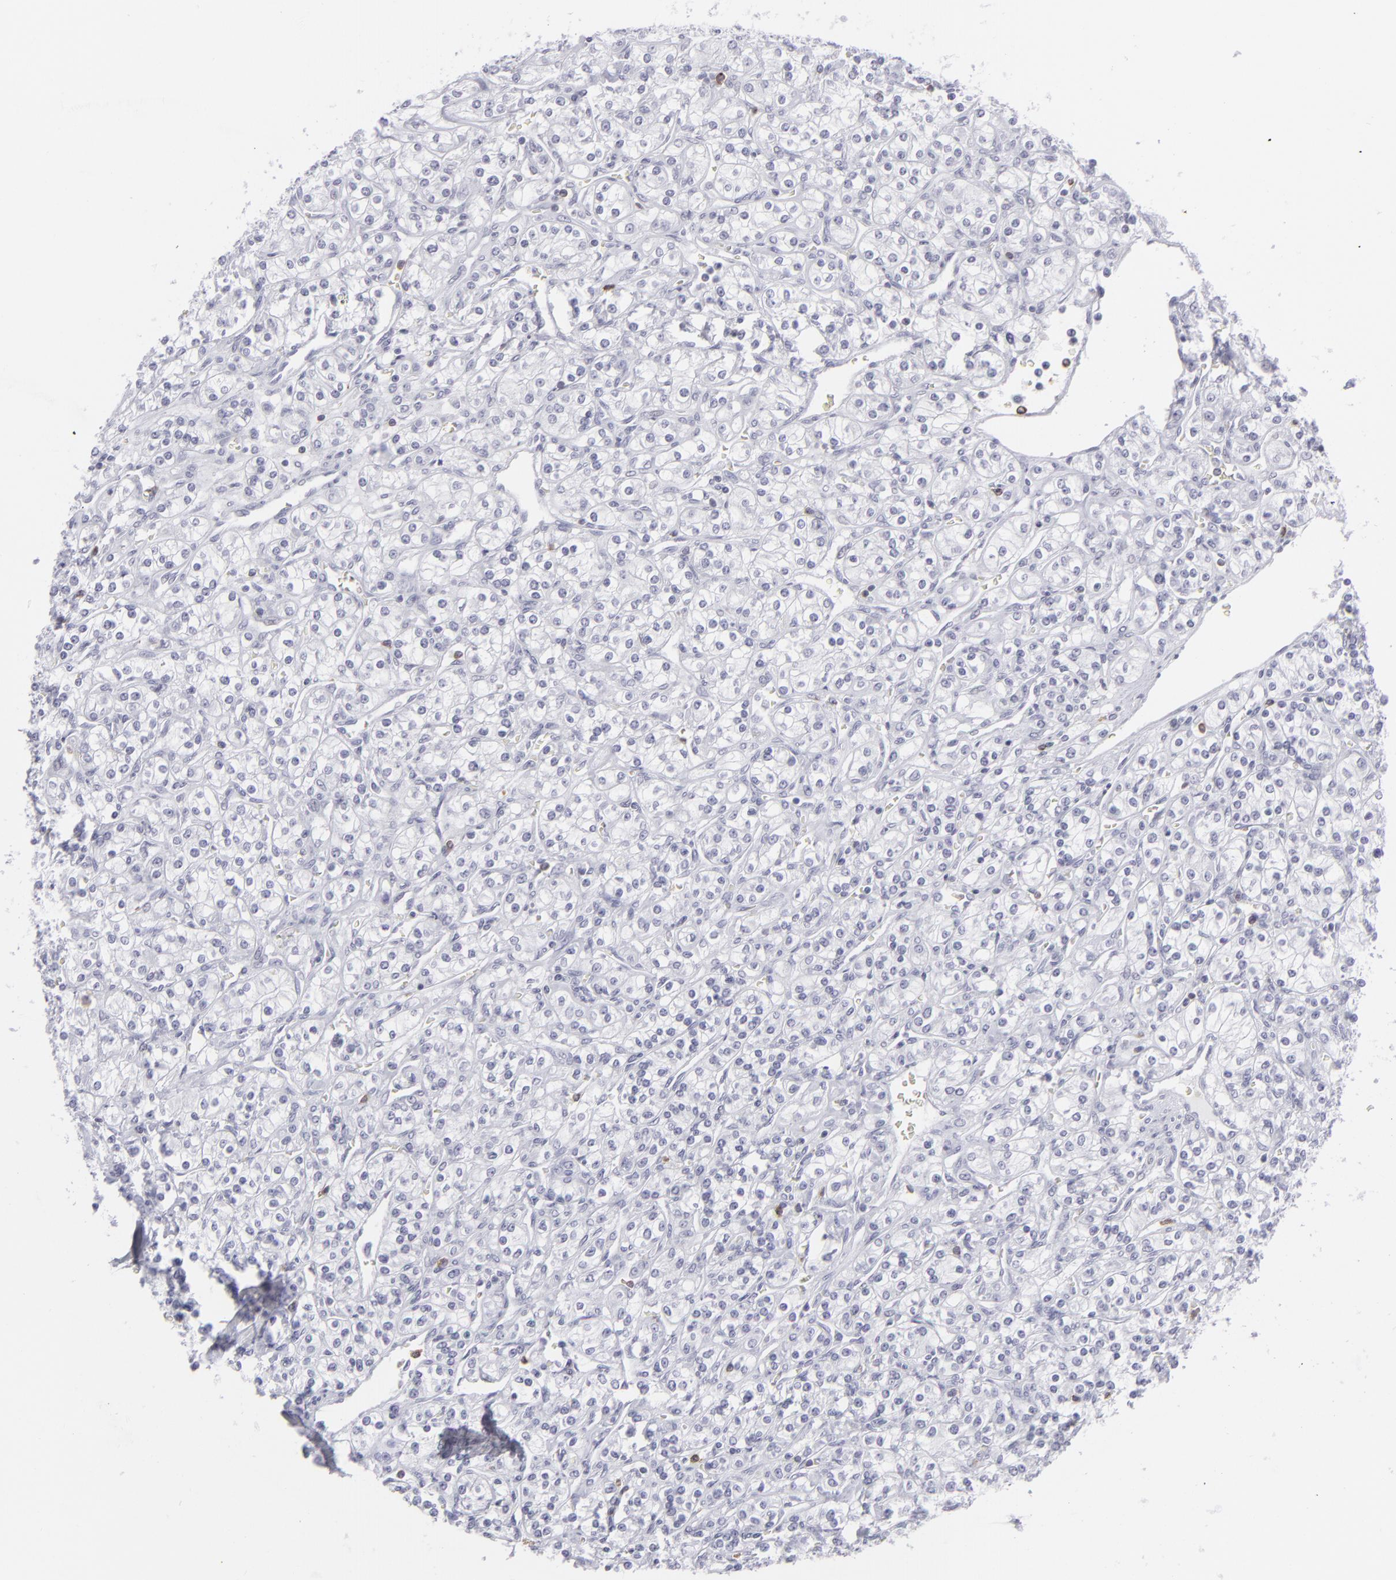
{"staining": {"intensity": "negative", "quantity": "none", "location": "none"}, "tissue": "renal cancer", "cell_type": "Tumor cells", "image_type": "cancer", "snomed": [{"axis": "morphology", "description": "Adenocarcinoma, NOS"}, {"axis": "topography", "description": "Kidney"}], "caption": "An immunohistochemistry micrograph of renal cancer is shown. There is no staining in tumor cells of renal cancer.", "gene": "CD7", "patient": {"sex": "male", "age": 77}}